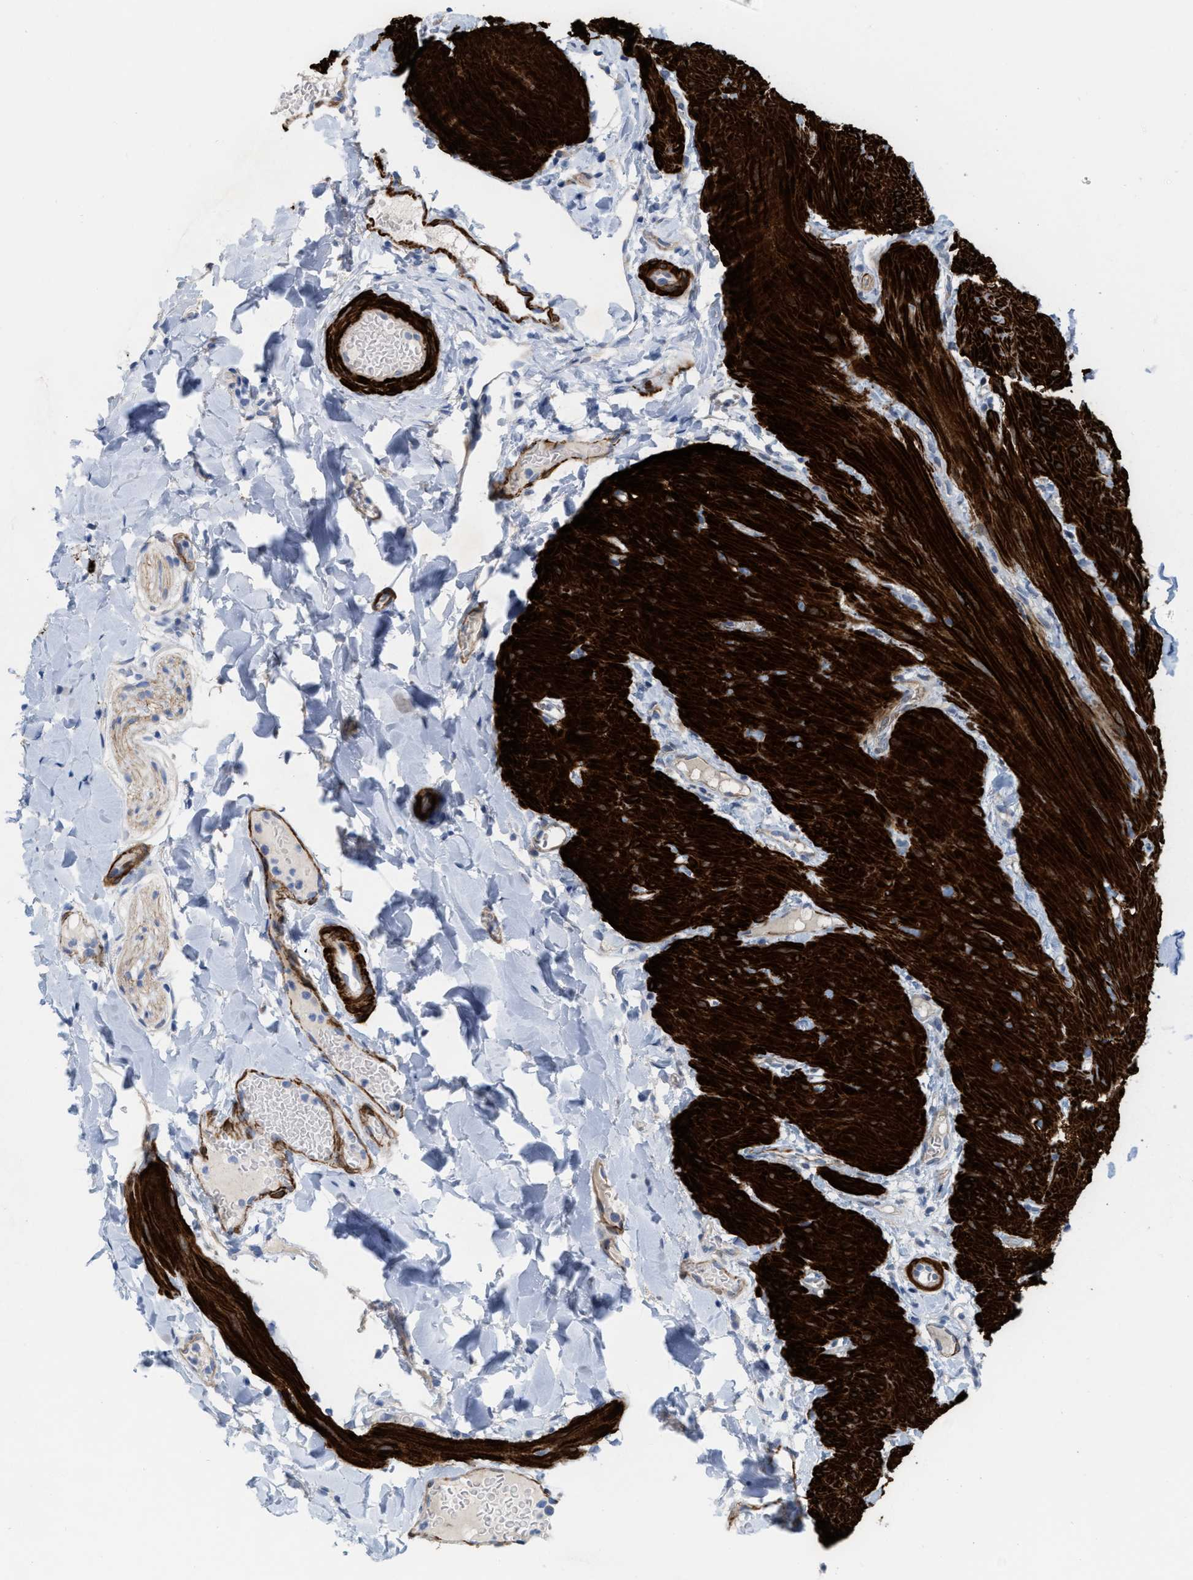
{"staining": {"intensity": "negative", "quantity": "none", "location": "none"}, "tissue": "gallbladder", "cell_type": "Glandular cells", "image_type": "normal", "snomed": [{"axis": "morphology", "description": "Normal tissue, NOS"}, {"axis": "topography", "description": "Gallbladder"}], "caption": "IHC of benign human gallbladder demonstrates no positivity in glandular cells. The staining was performed using DAB to visualize the protein expression in brown, while the nuclei were stained in blue with hematoxylin (Magnification: 20x).", "gene": "TAGLN", "patient": {"sex": "female", "age": 26}}